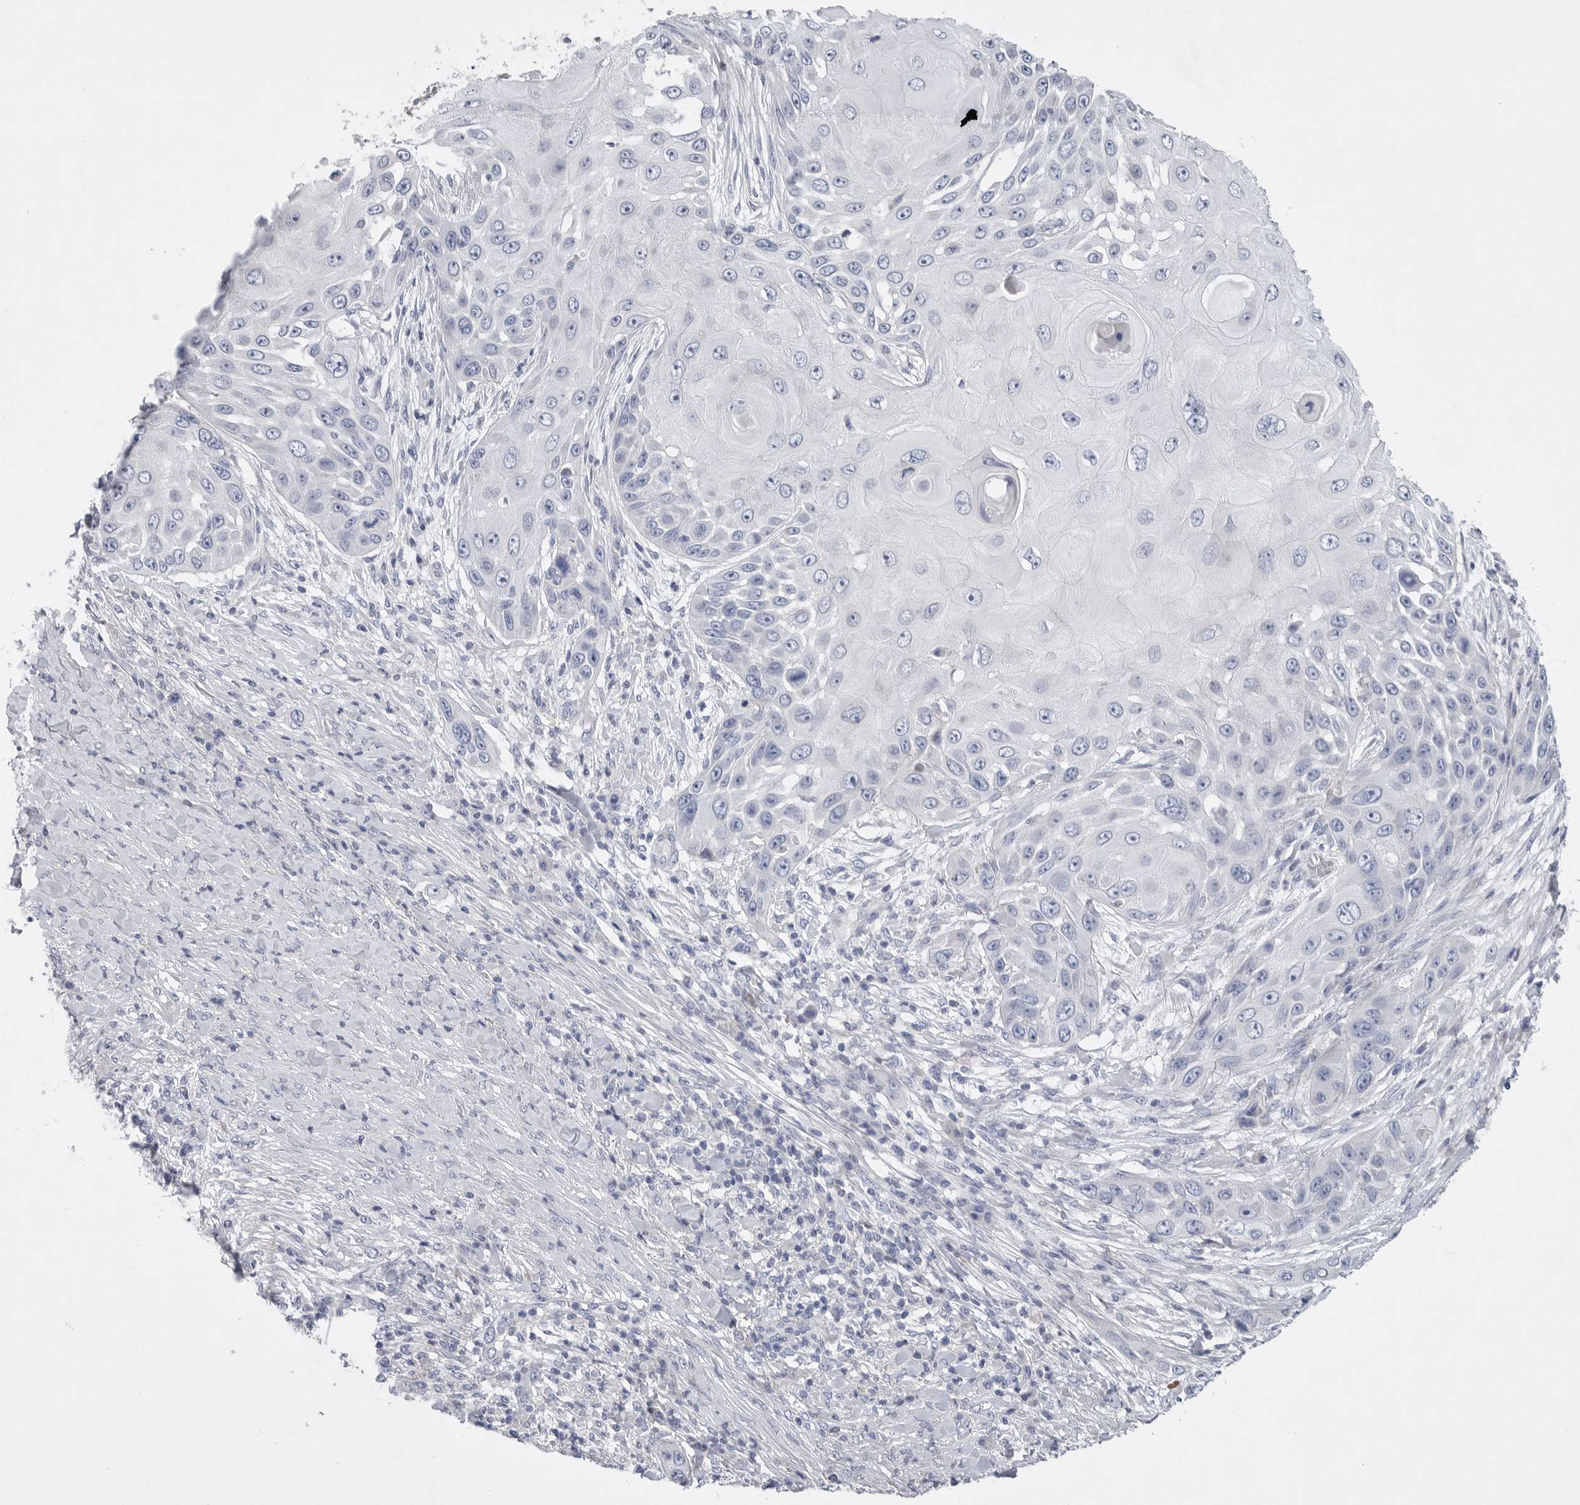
{"staining": {"intensity": "negative", "quantity": "none", "location": "none"}, "tissue": "skin cancer", "cell_type": "Tumor cells", "image_type": "cancer", "snomed": [{"axis": "morphology", "description": "Squamous cell carcinoma, NOS"}, {"axis": "topography", "description": "Skin"}], "caption": "IHC histopathology image of human skin cancer (squamous cell carcinoma) stained for a protein (brown), which reveals no expression in tumor cells.", "gene": "CAMK2B", "patient": {"sex": "female", "age": 44}}